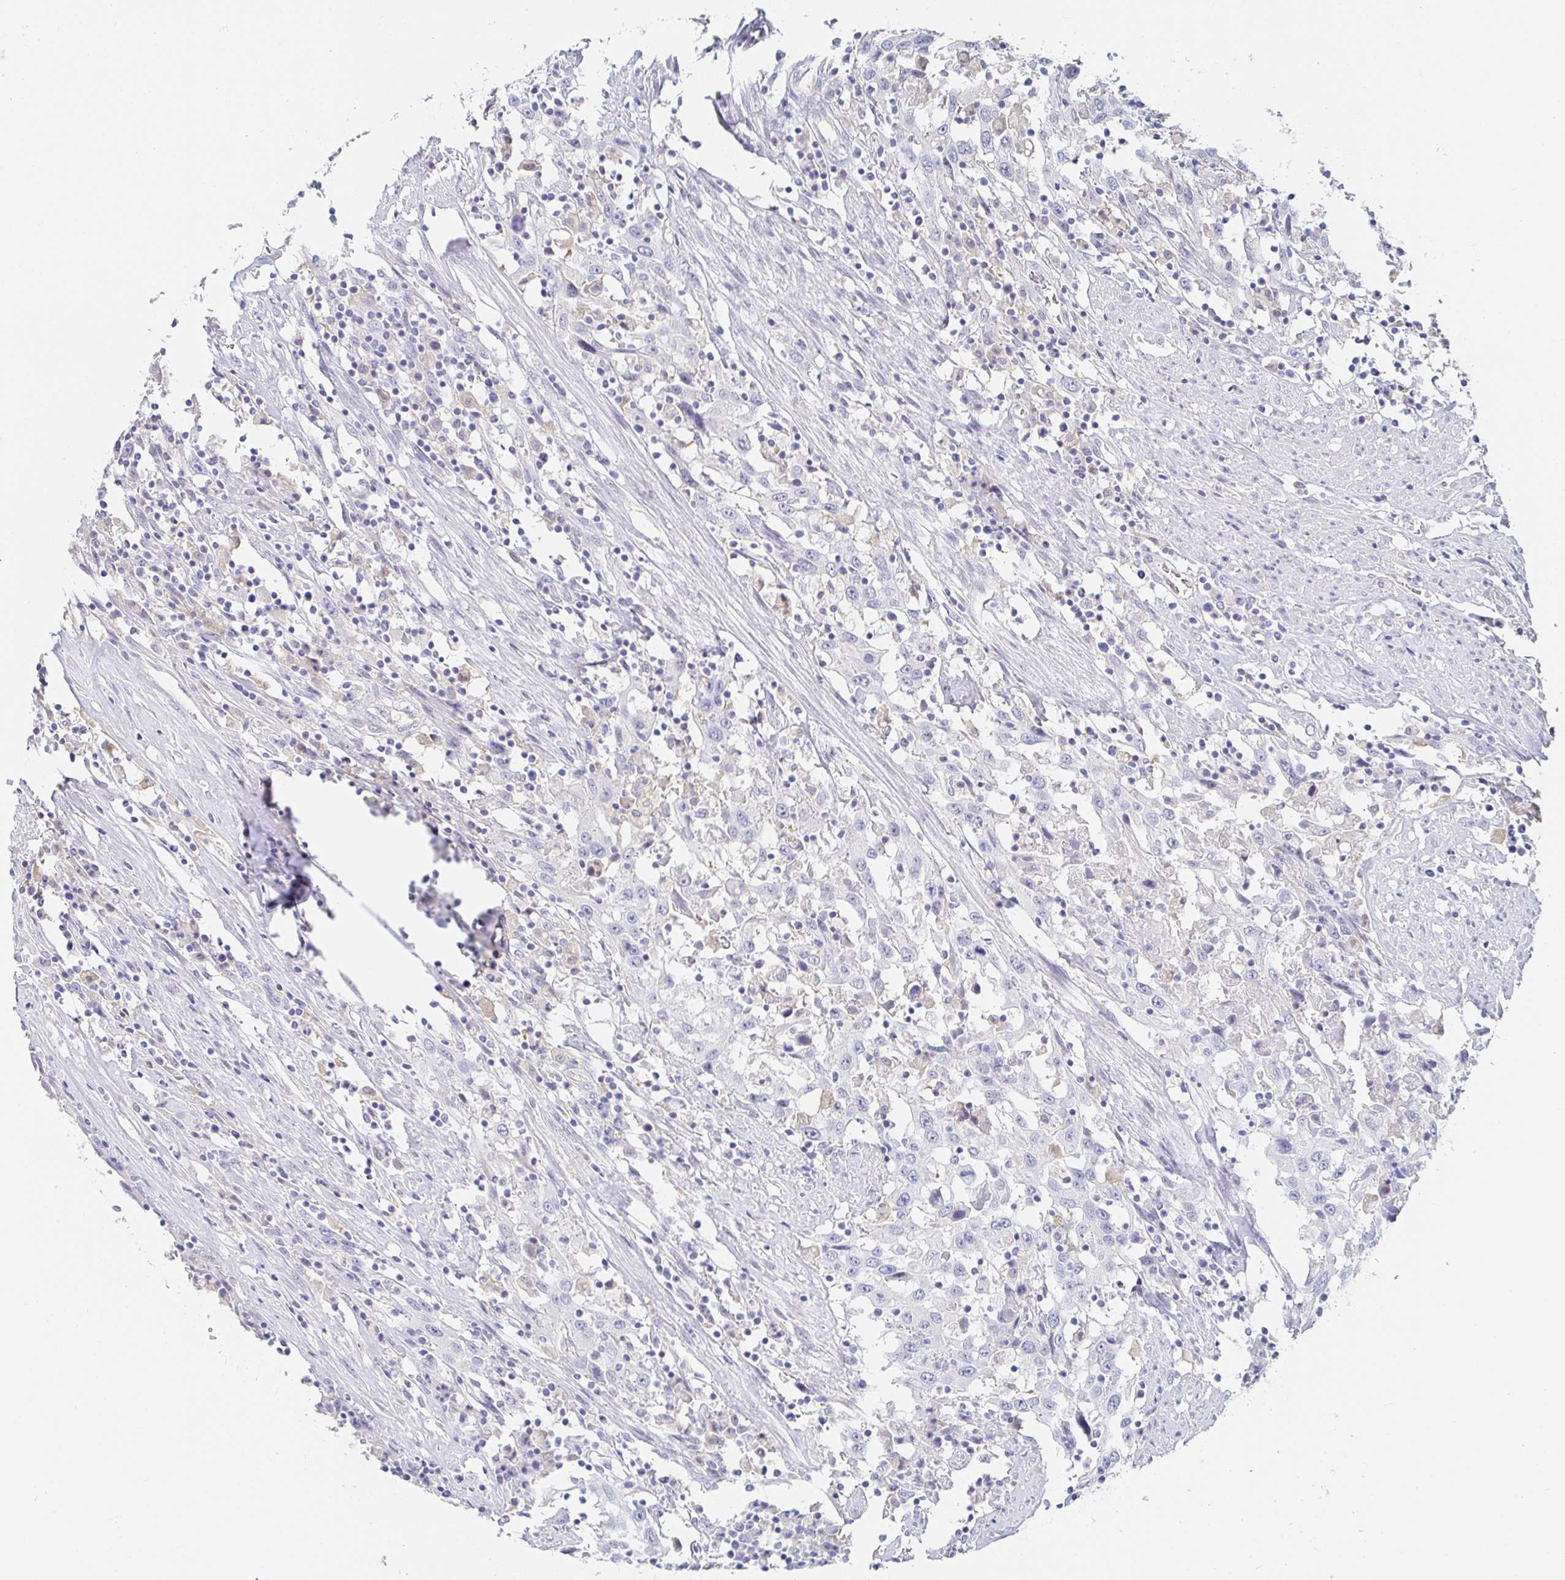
{"staining": {"intensity": "negative", "quantity": "none", "location": "none"}, "tissue": "urothelial cancer", "cell_type": "Tumor cells", "image_type": "cancer", "snomed": [{"axis": "morphology", "description": "Urothelial carcinoma, High grade"}, {"axis": "topography", "description": "Urinary bladder"}], "caption": "This is a histopathology image of immunohistochemistry (IHC) staining of urothelial cancer, which shows no positivity in tumor cells.", "gene": "PDE6B", "patient": {"sex": "male", "age": 61}}